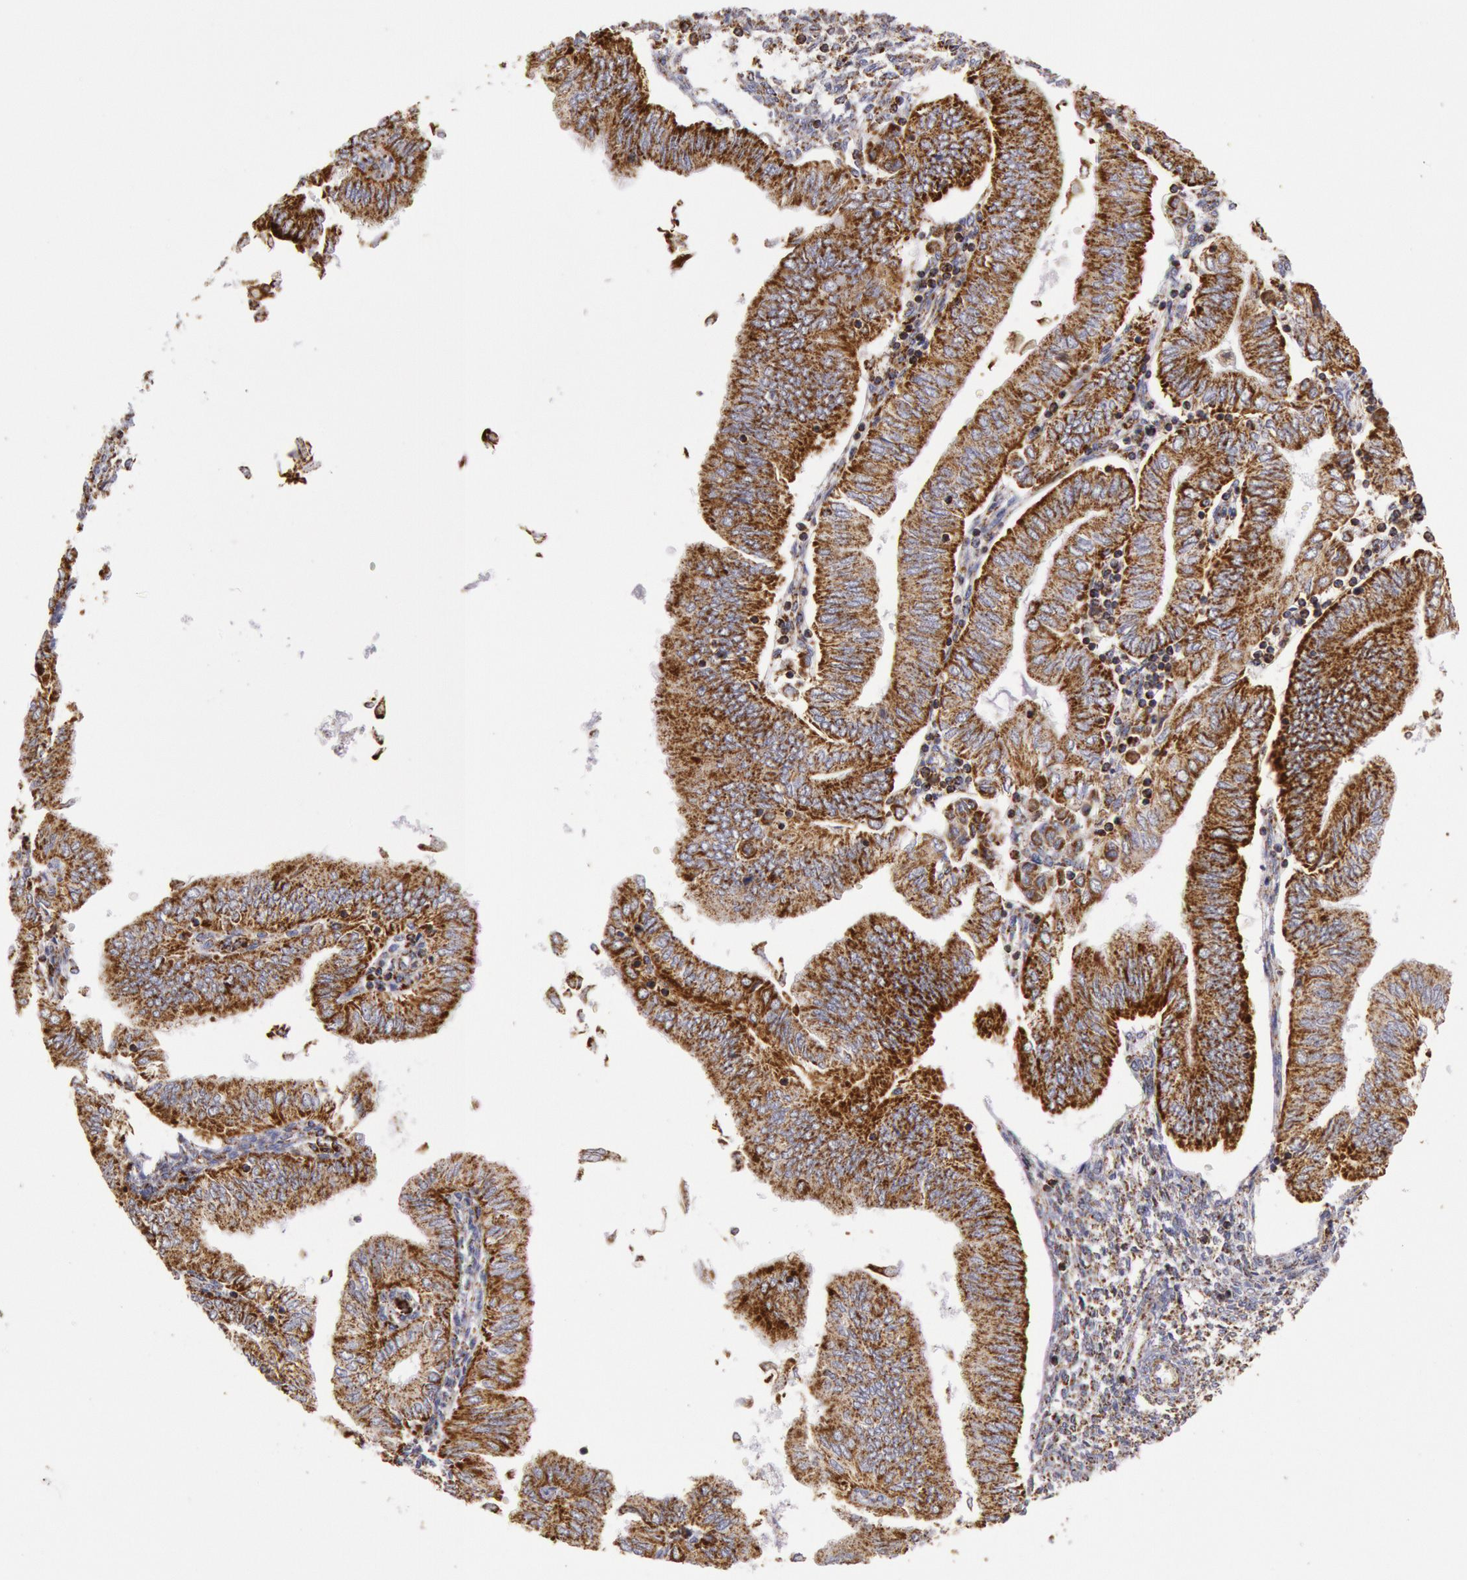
{"staining": {"intensity": "strong", "quantity": ">75%", "location": "cytoplasmic/membranous"}, "tissue": "endometrial cancer", "cell_type": "Tumor cells", "image_type": "cancer", "snomed": [{"axis": "morphology", "description": "Adenocarcinoma, NOS"}, {"axis": "topography", "description": "Endometrium"}], "caption": "A high-resolution photomicrograph shows immunohistochemistry staining of endometrial adenocarcinoma, which displays strong cytoplasmic/membranous positivity in approximately >75% of tumor cells.", "gene": "CYC1", "patient": {"sex": "female", "age": 51}}